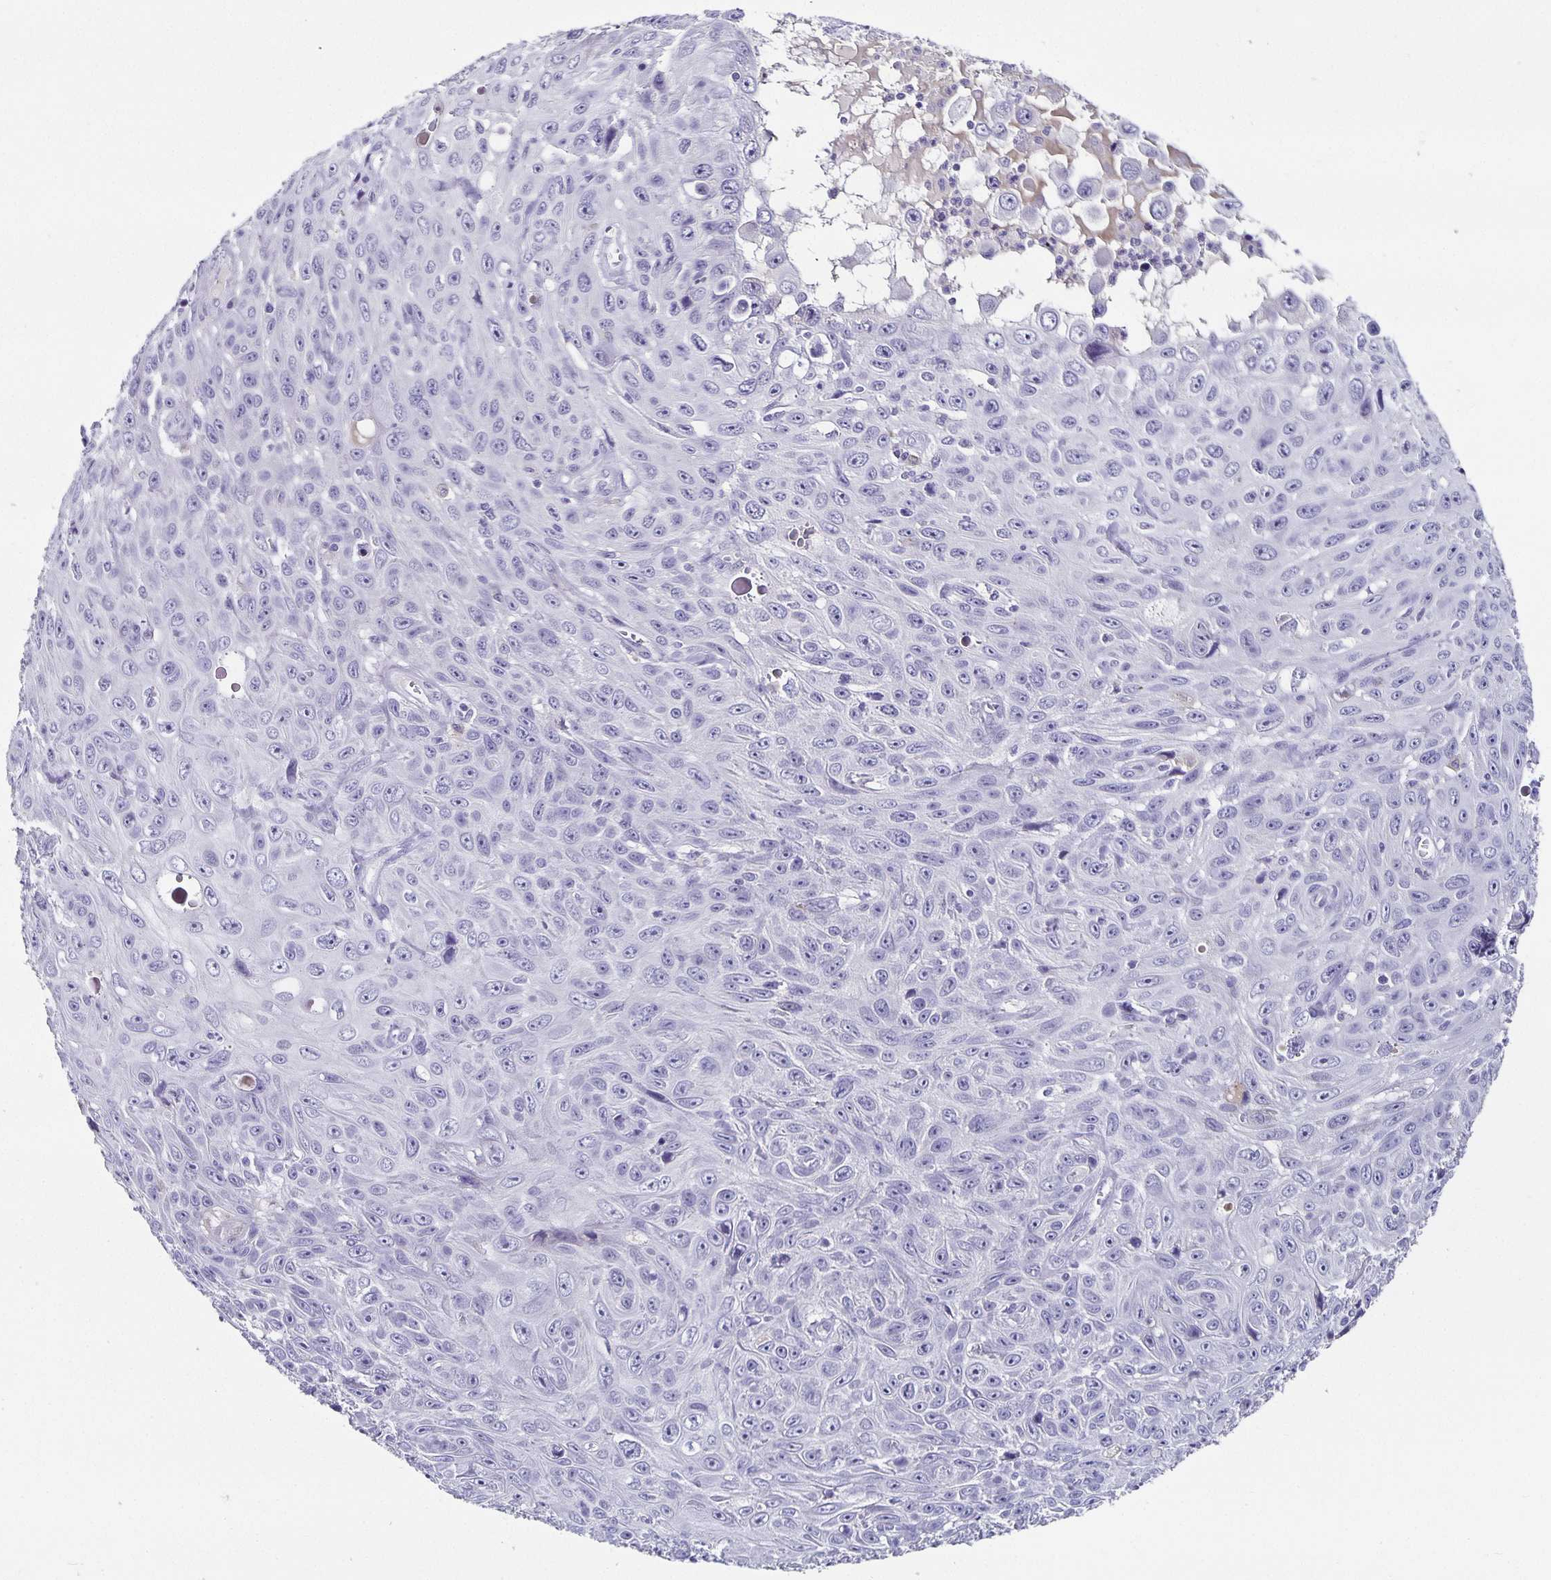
{"staining": {"intensity": "negative", "quantity": "none", "location": "none"}, "tissue": "skin cancer", "cell_type": "Tumor cells", "image_type": "cancer", "snomed": [{"axis": "morphology", "description": "Squamous cell carcinoma, NOS"}, {"axis": "topography", "description": "Skin"}], "caption": "An immunohistochemistry photomicrograph of skin squamous cell carcinoma is shown. There is no staining in tumor cells of skin squamous cell carcinoma.", "gene": "CHGA", "patient": {"sex": "male", "age": 82}}